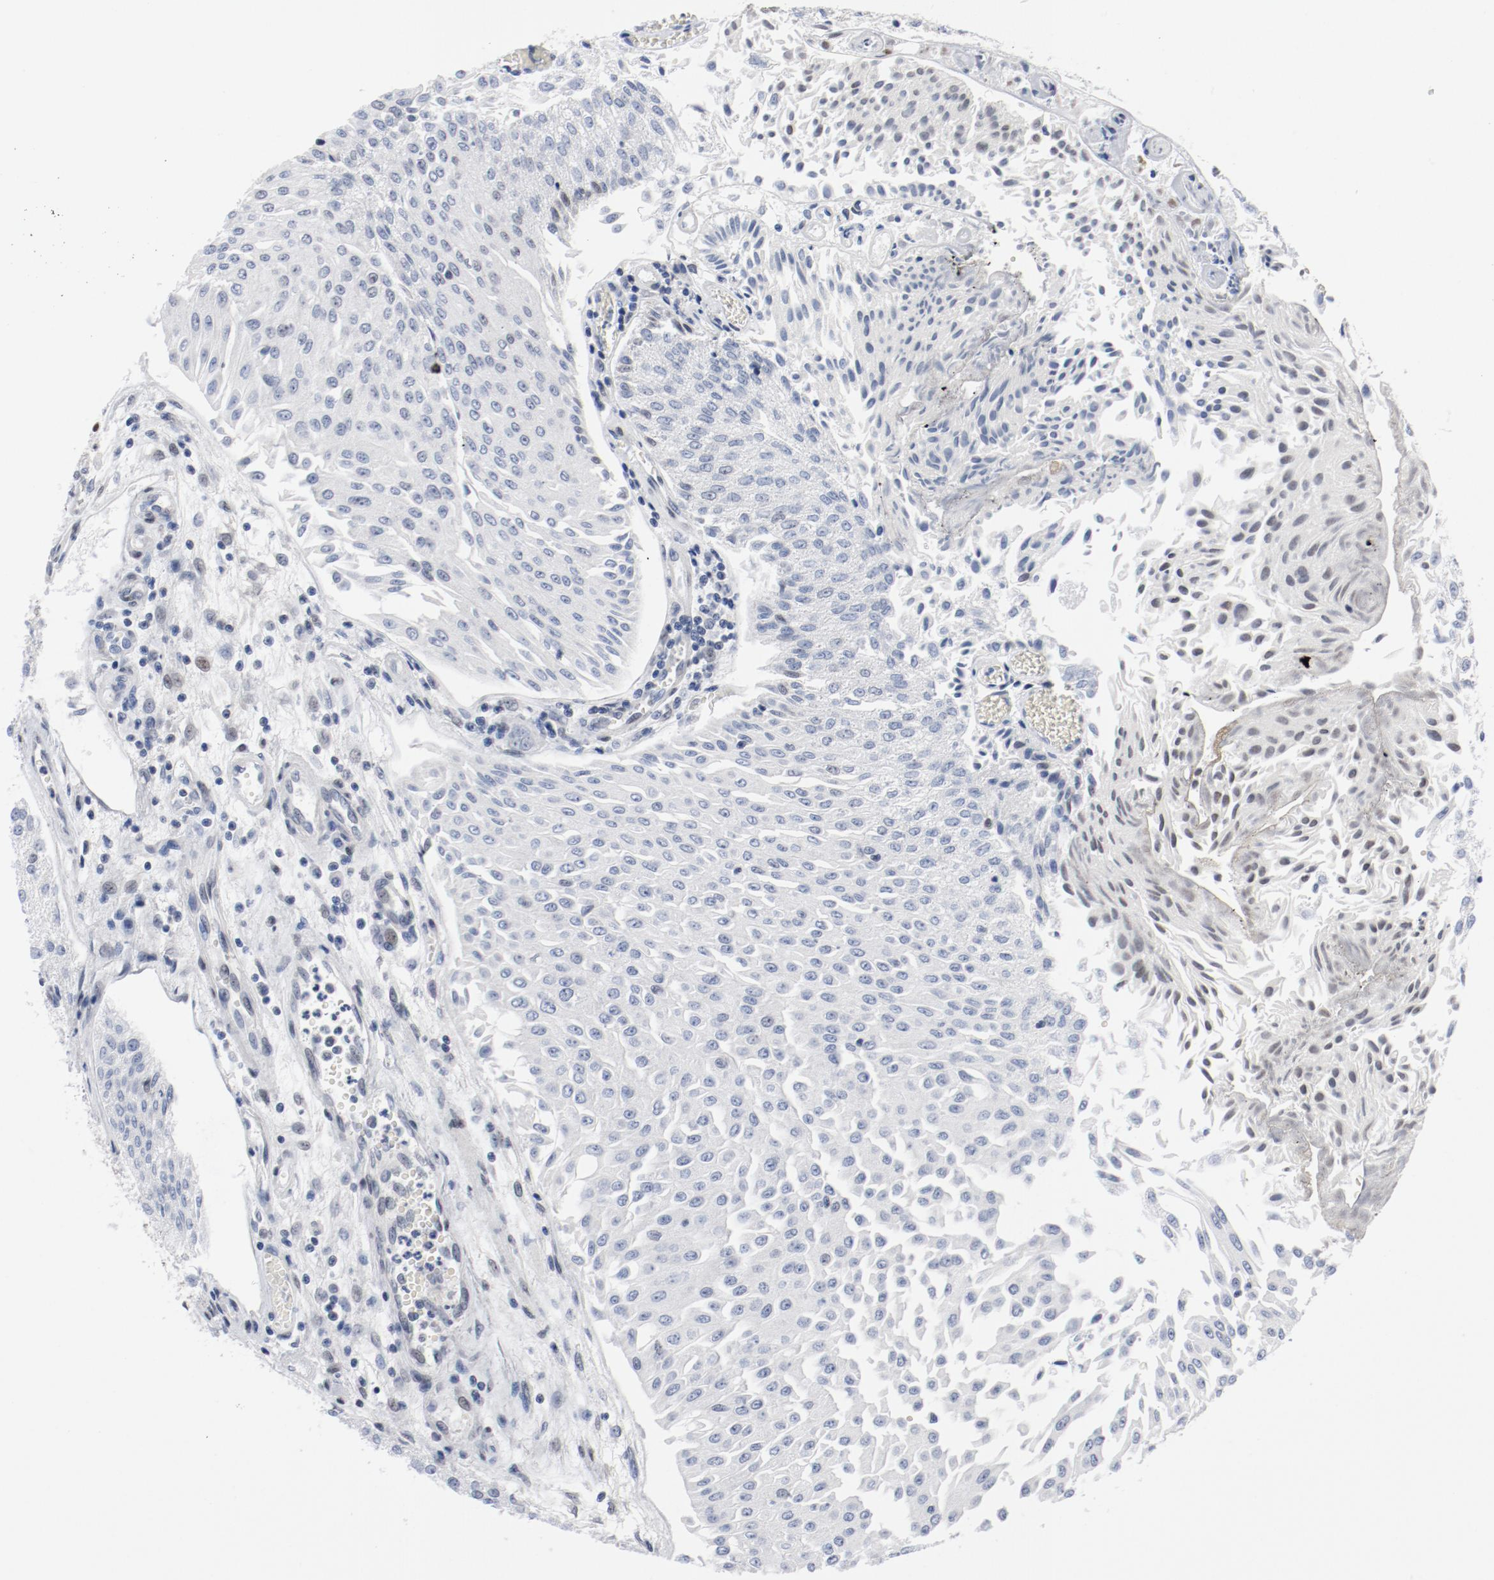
{"staining": {"intensity": "negative", "quantity": "none", "location": "none"}, "tissue": "urothelial cancer", "cell_type": "Tumor cells", "image_type": "cancer", "snomed": [{"axis": "morphology", "description": "Urothelial carcinoma, Low grade"}, {"axis": "topography", "description": "Urinary bladder"}], "caption": "The photomicrograph displays no significant expression in tumor cells of urothelial carcinoma (low-grade).", "gene": "ARNT", "patient": {"sex": "male", "age": 86}}